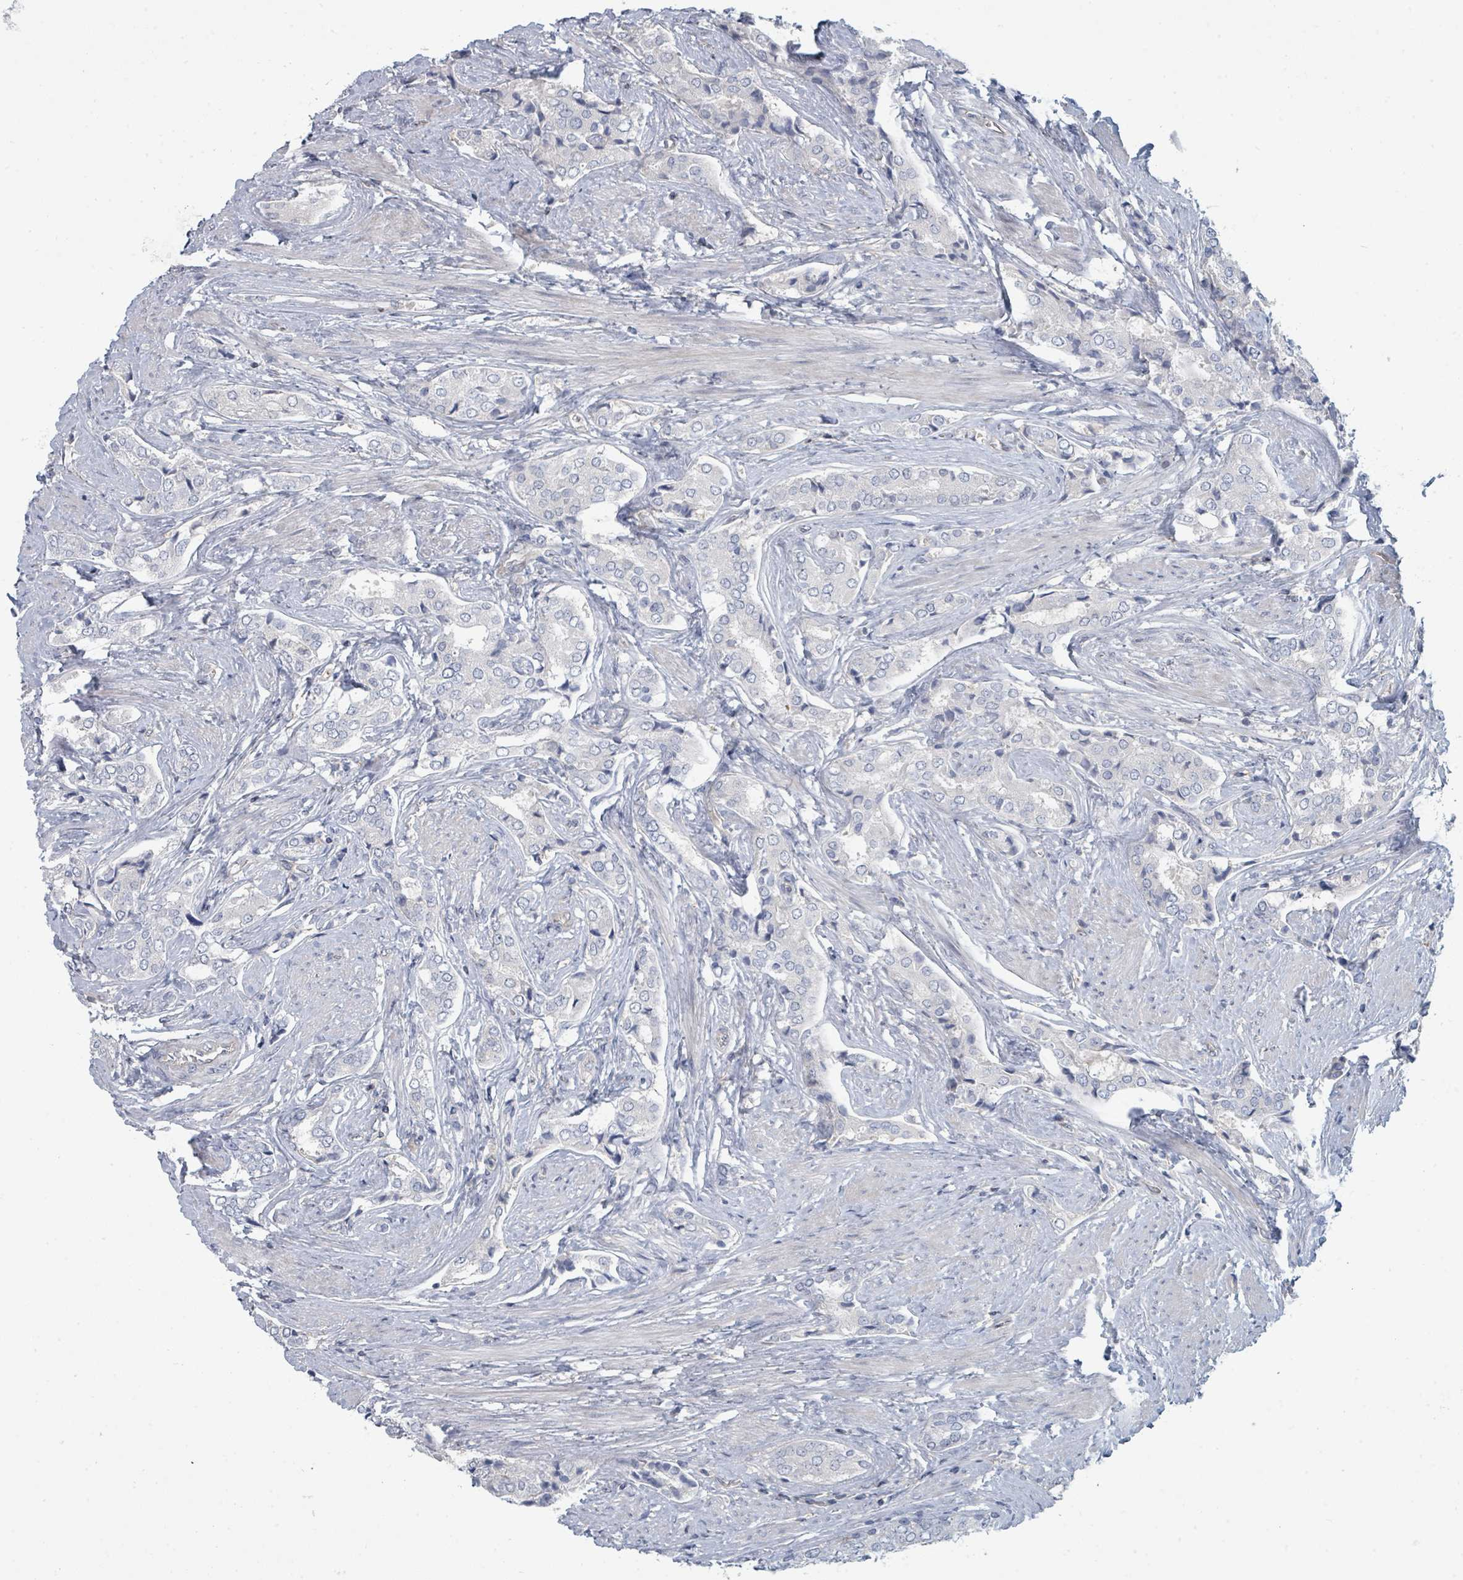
{"staining": {"intensity": "negative", "quantity": "none", "location": "none"}, "tissue": "prostate cancer", "cell_type": "Tumor cells", "image_type": "cancer", "snomed": [{"axis": "morphology", "description": "Adenocarcinoma, High grade"}, {"axis": "topography", "description": "Prostate"}], "caption": "Tumor cells show no significant positivity in prostate cancer. (DAB immunohistochemistry visualized using brightfield microscopy, high magnification).", "gene": "SLC25A45", "patient": {"sex": "male", "age": 71}}